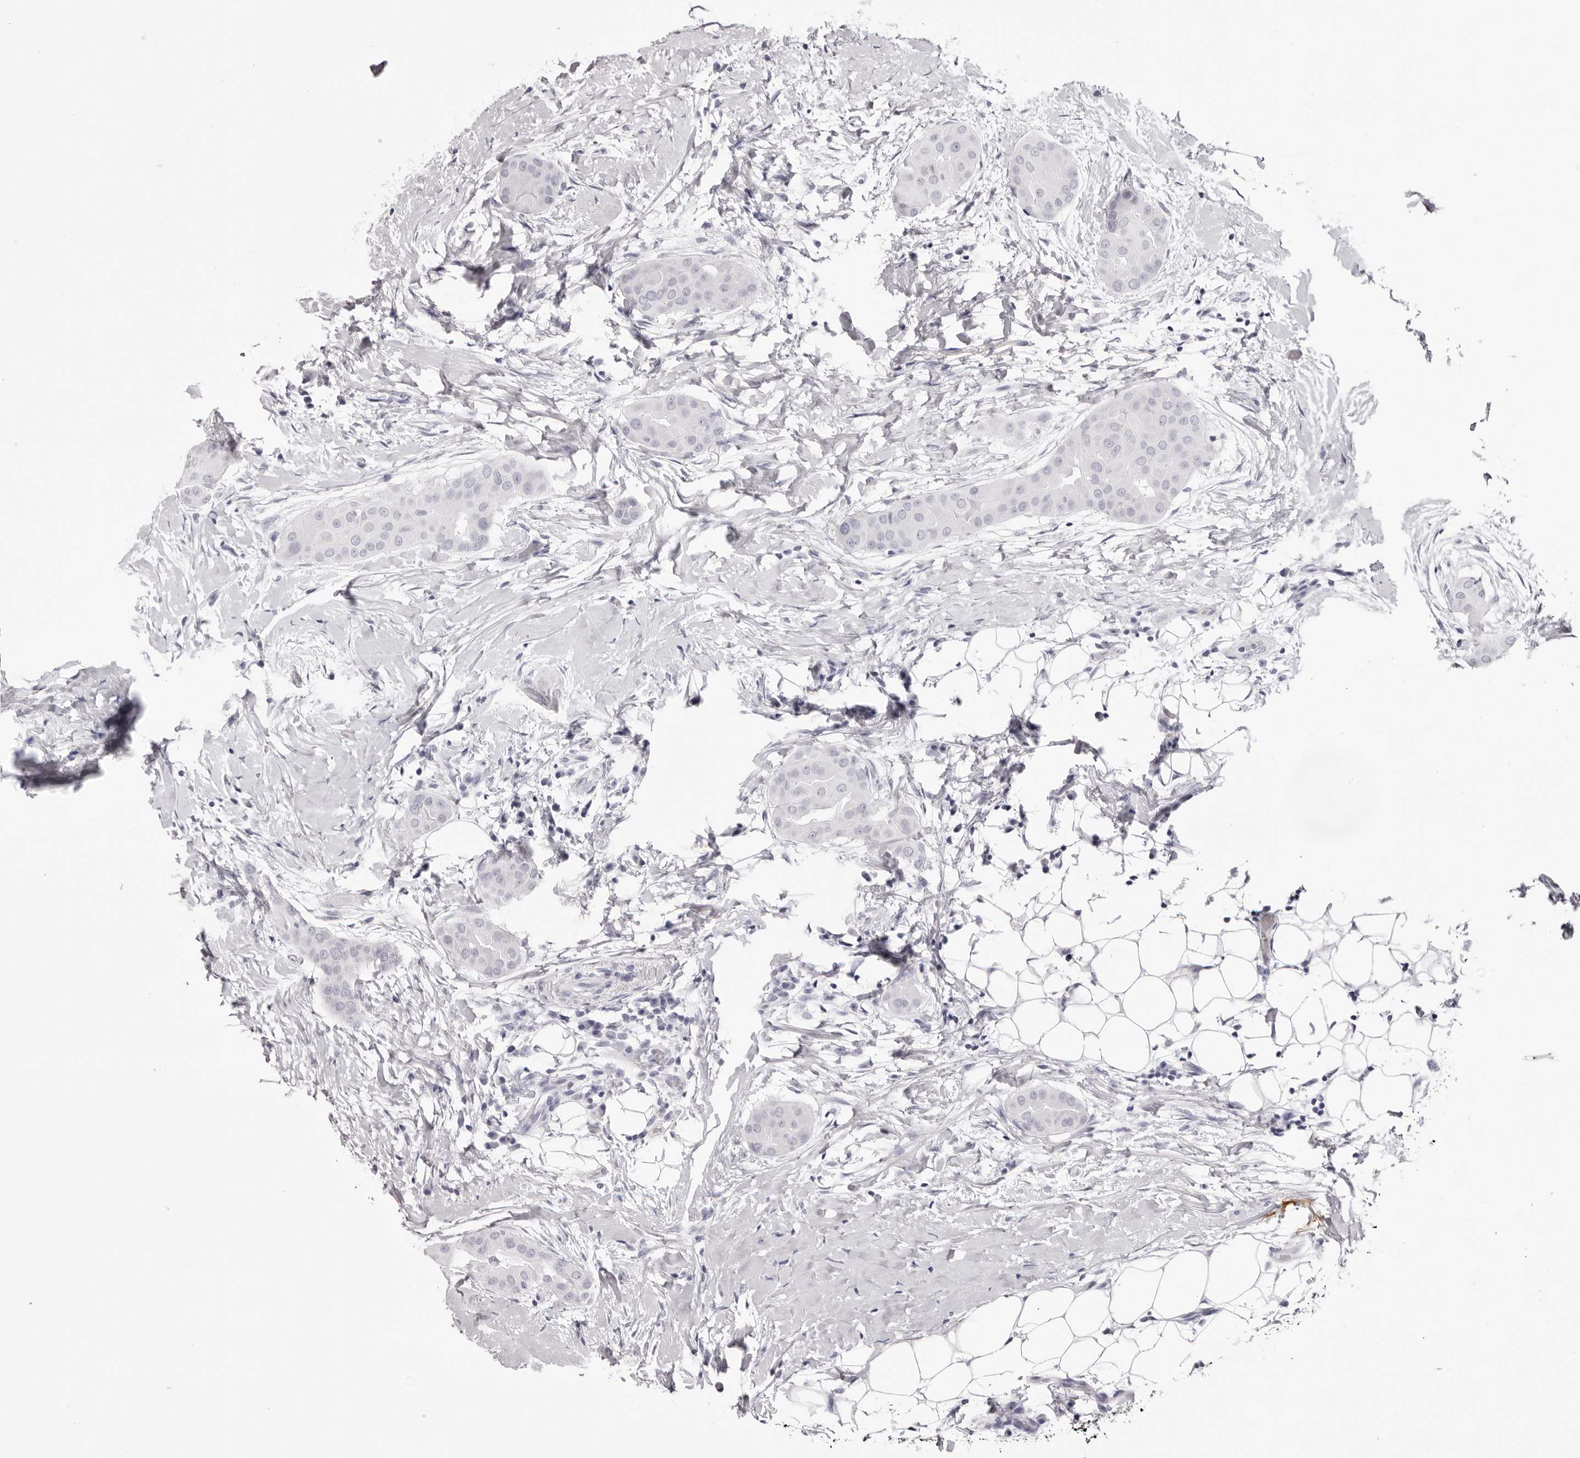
{"staining": {"intensity": "negative", "quantity": "none", "location": "none"}, "tissue": "thyroid cancer", "cell_type": "Tumor cells", "image_type": "cancer", "snomed": [{"axis": "morphology", "description": "Papillary adenocarcinoma, NOS"}, {"axis": "topography", "description": "Thyroid gland"}], "caption": "This photomicrograph is of thyroid papillary adenocarcinoma stained with IHC to label a protein in brown with the nuclei are counter-stained blue. There is no positivity in tumor cells.", "gene": "SPTA1", "patient": {"sex": "male", "age": 33}}